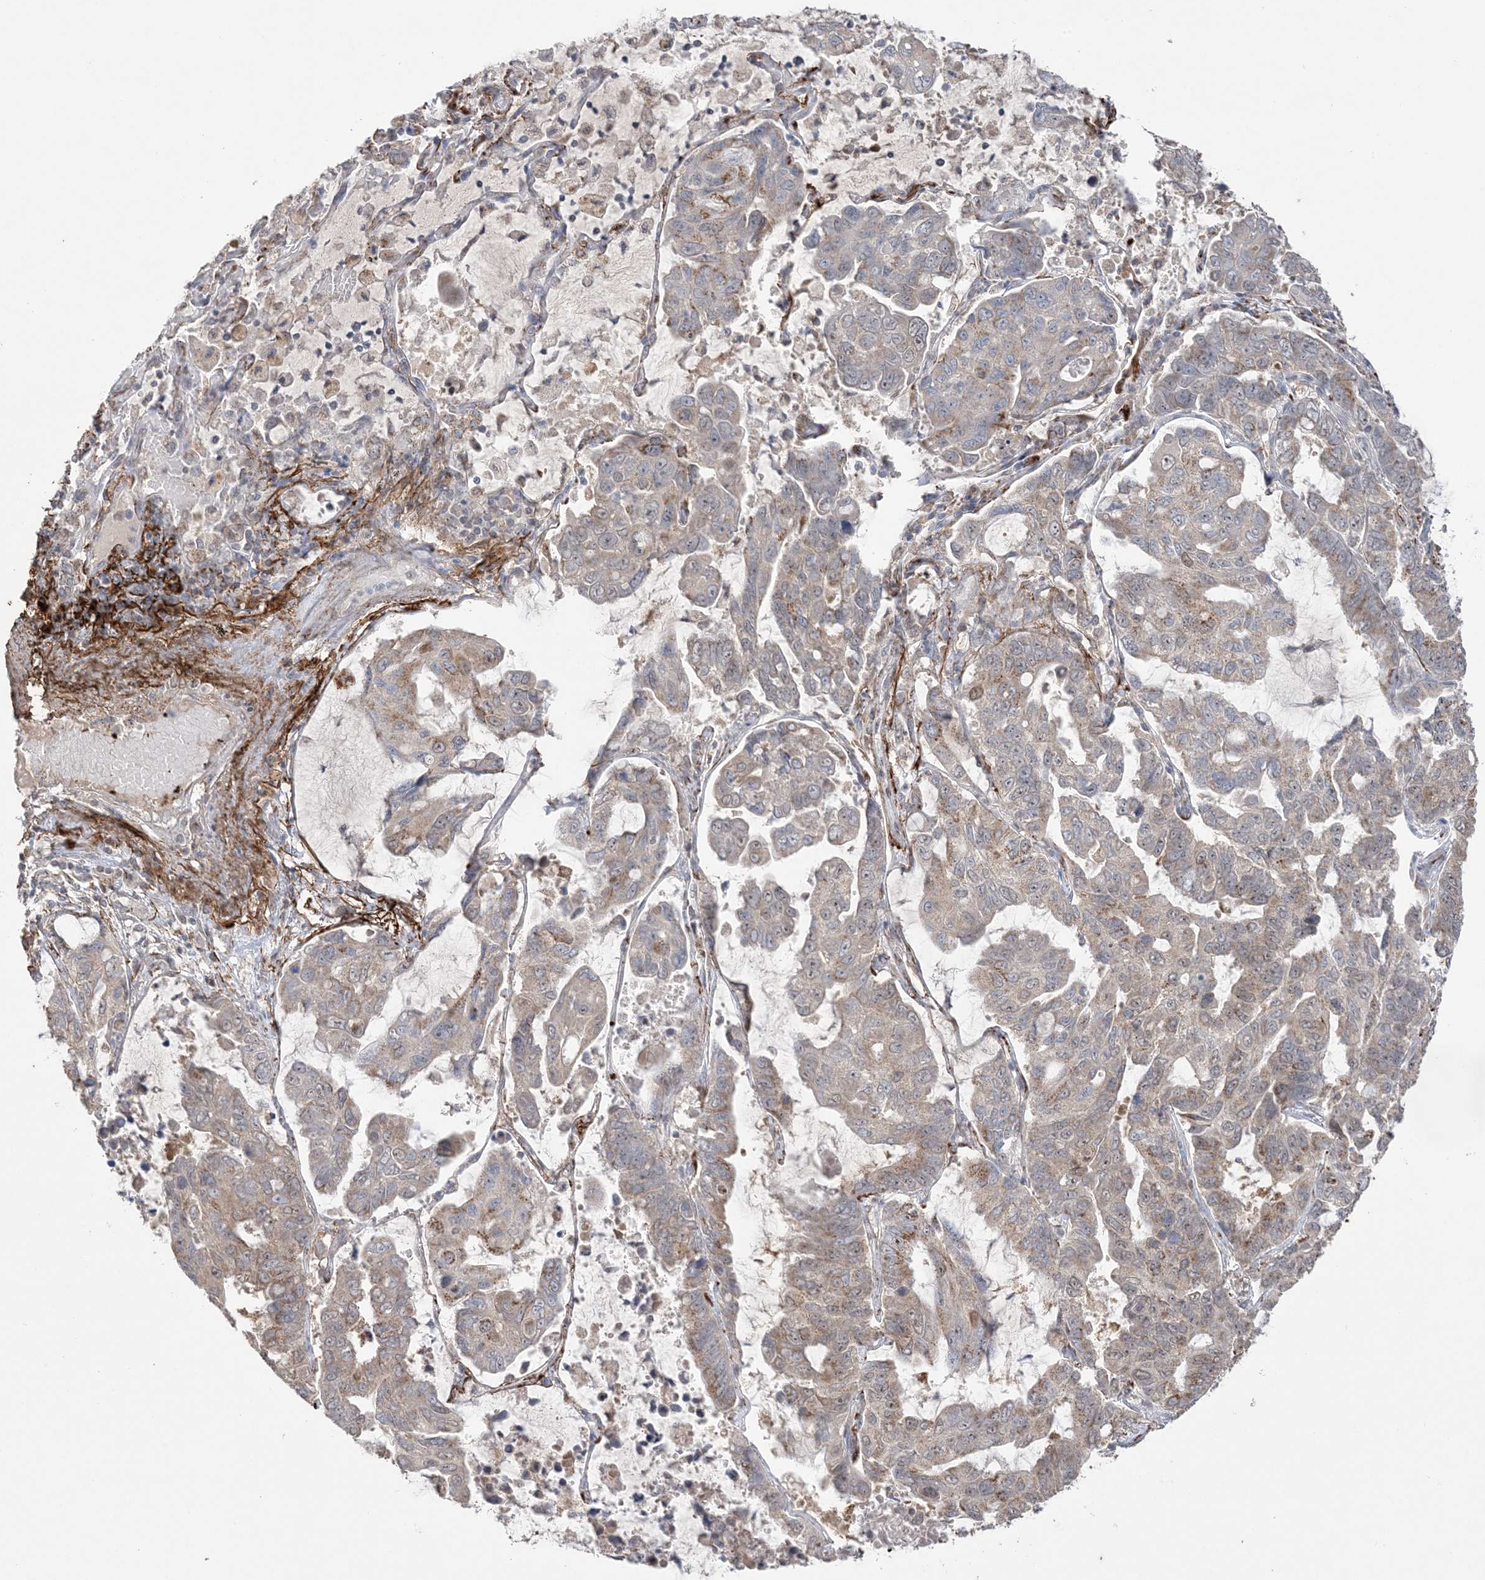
{"staining": {"intensity": "moderate", "quantity": "<25%", "location": "cytoplasmic/membranous"}, "tissue": "lung cancer", "cell_type": "Tumor cells", "image_type": "cancer", "snomed": [{"axis": "morphology", "description": "Adenocarcinoma, NOS"}, {"axis": "topography", "description": "Lung"}], "caption": "Moderate cytoplasmic/membranous staining for a protein is present in about <25% of tumor cells of lung cancer using immunohistochemistry (IHC).", "gene": "XRN1", "patient": {"sex": "male", "age": 64}}